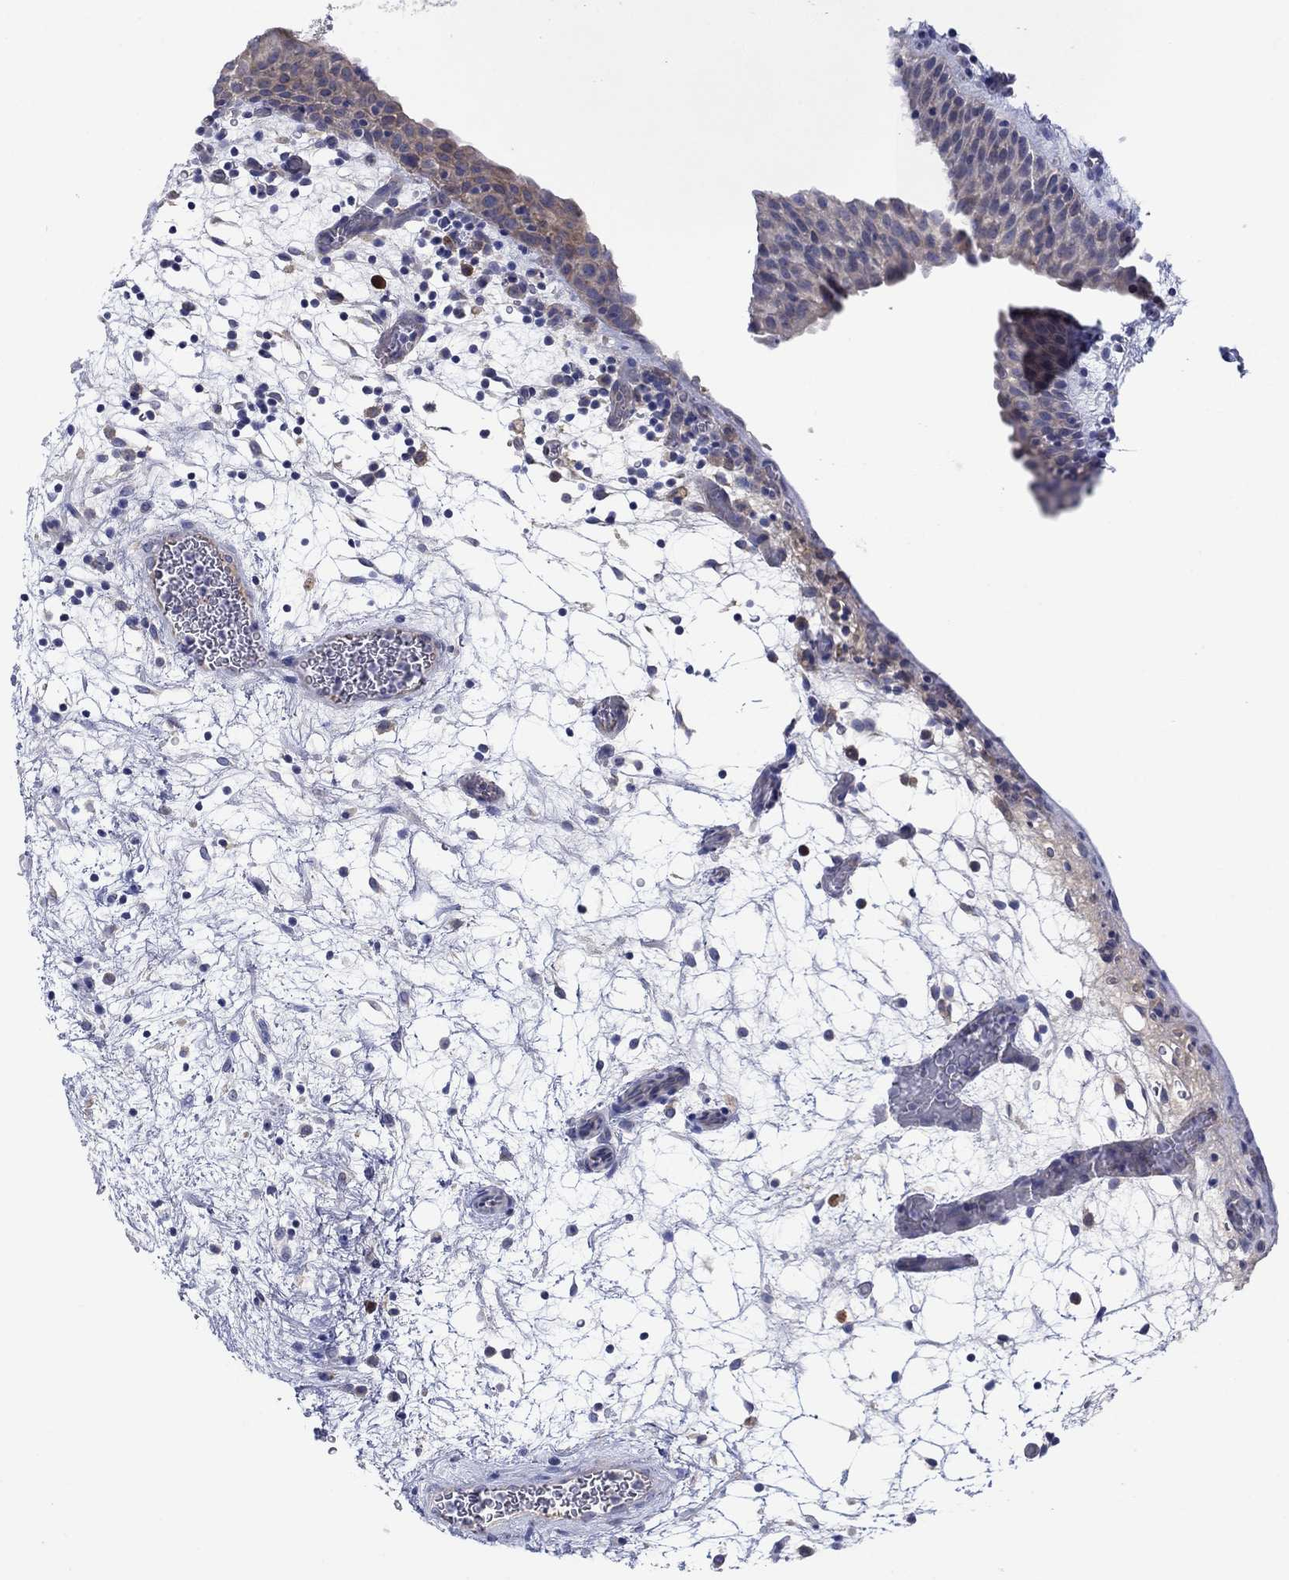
{"staining": {"intensity": "moderate", "quantity": "<25%", "location": "cytoplasmic/membranous"}, "tissue": "urinary bladder", "cell_type": "Urothelial cells", "image_type": "normal", "snomed": [{"axis": "morphology", "description": "Normal tissue, NOS"}, {"axis": "topography", "description": "Urinary bladder"}], "caption": "Urinary bladder stained for a protein (brown) demonstrates moderate cytoplasmic/membranous positive expression in approximately <25% of urothelial cells.", "gene": "PLCL2", "patient": {"sex": "male", "age": 37}}